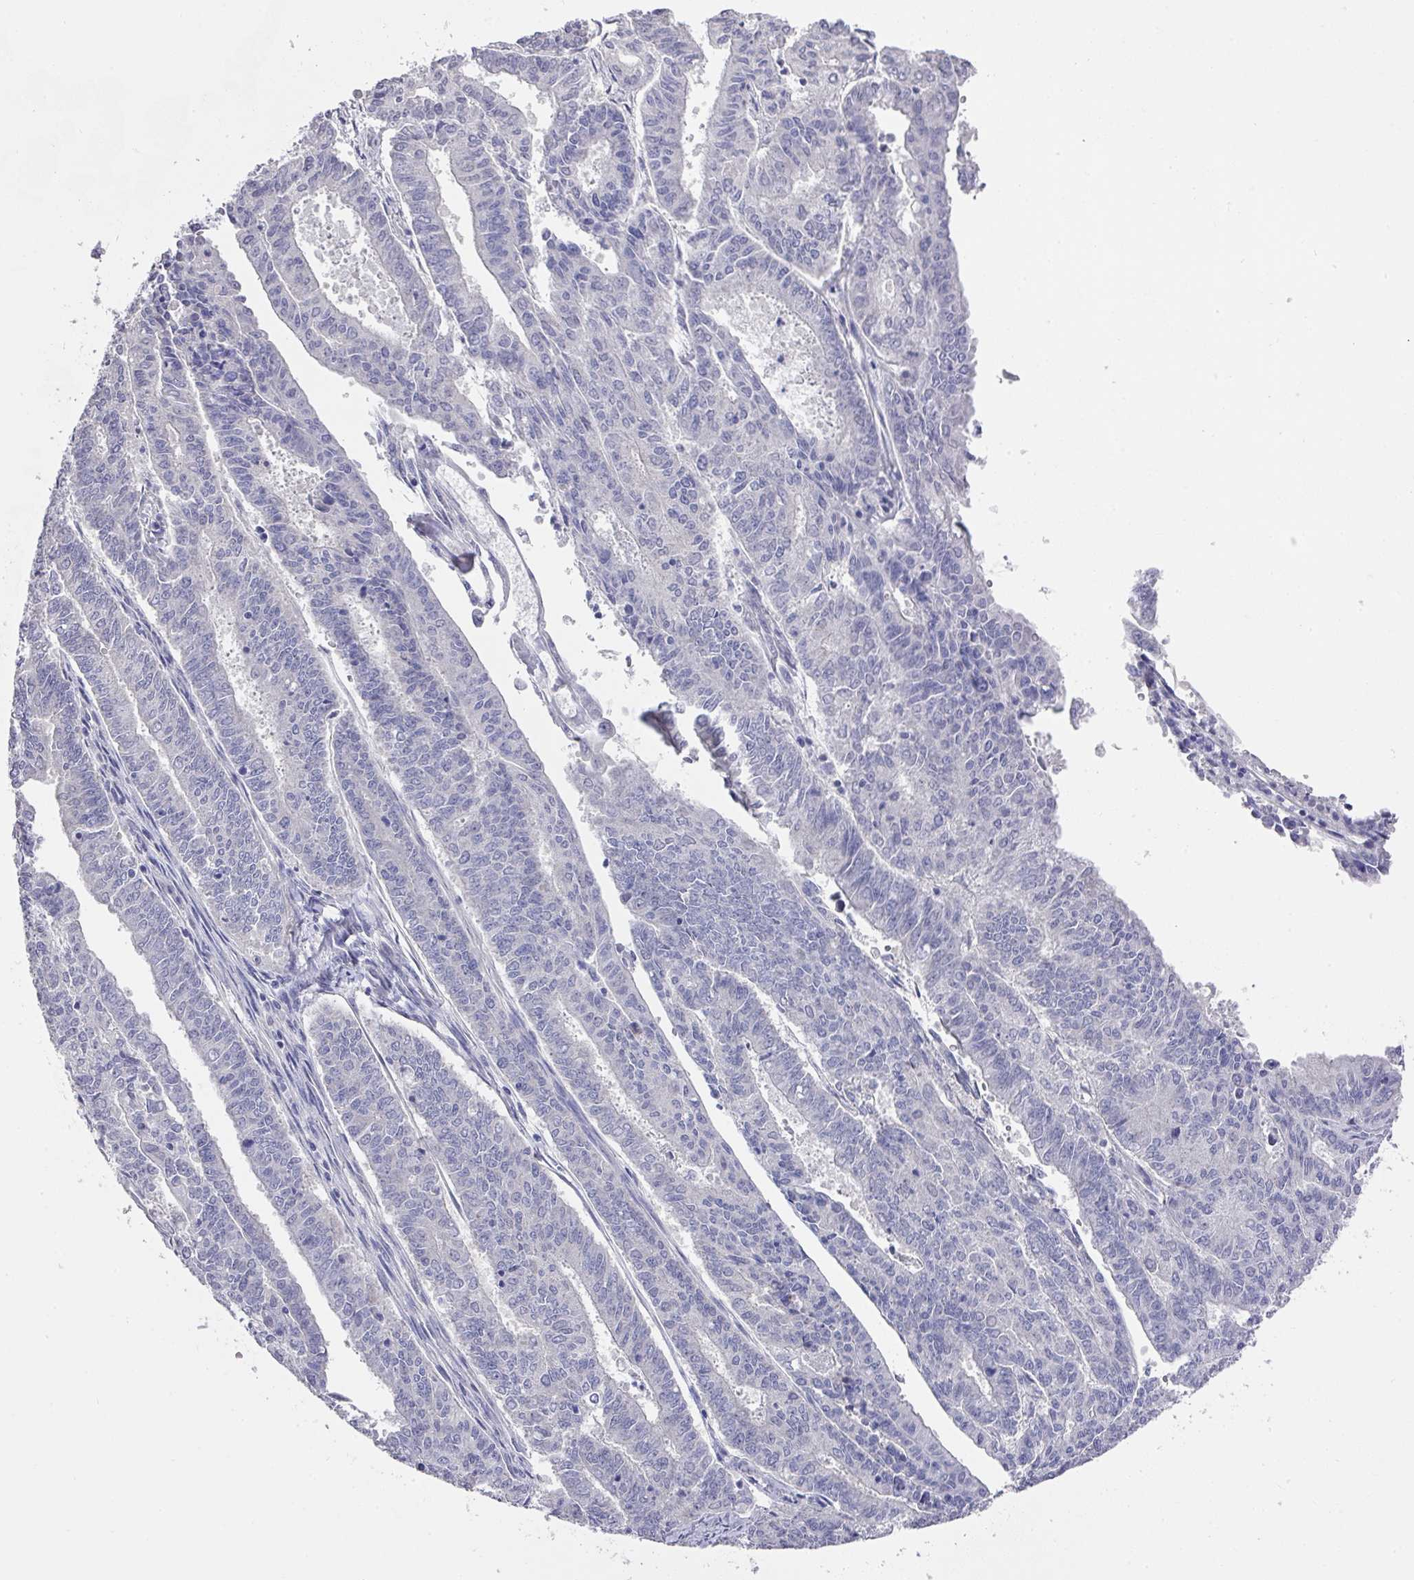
{"staining": {"intensity": "negative", "quantity": "none", "location": "none"}, "tissue": "endometrial cancer", "cell_type": "Tumor cells", "image_type": "cancer", "snomed": [{"axis": "morphology", "description": "Adenocarcinoma, NOS"}, {"axis": "topography", "description": "Endometrium"}], "caption": "Histopathology image shows no protein expression in tumor cells of endometrial cancer (adenocarcinoma) tissue.", "gene": "DAZL", "patient": {"sex": "female", "age": 59}}